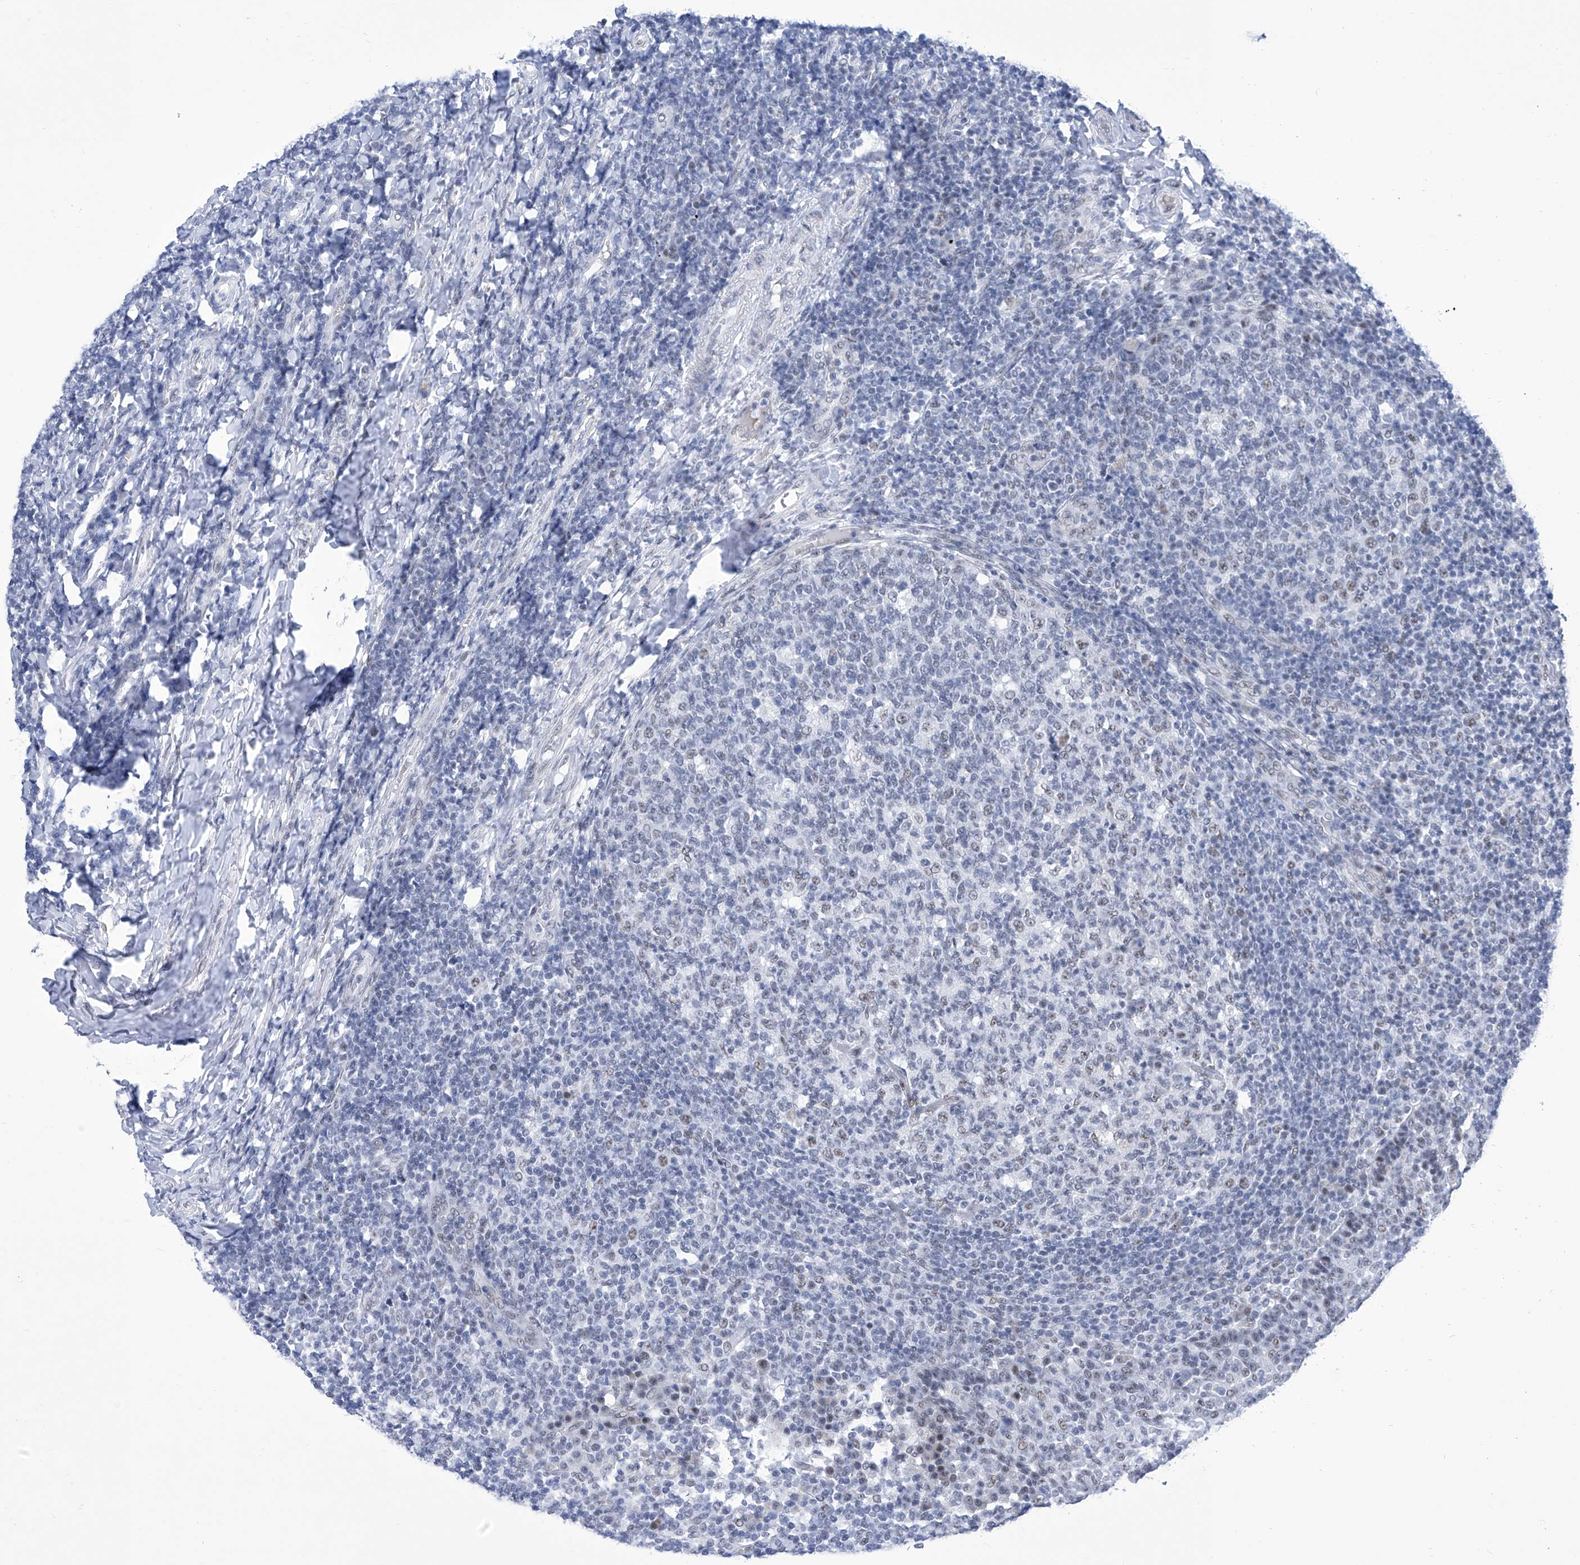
{"staining": {"intensity": "negative", "quantity": "none", "location": "none"}, "tissue": "tonsil", "cell_type": "Germinal center cells", "image_type": "normal", "snomed": [{"axis": "morphology", "description": "Normal tissue, NOS"}, {"axis": "topography", "description": "Tonsil"}], "caption": "Germinal center cells show no significant expression in unremarkable tonsil. (DAB (3,3'-diaminobenzidine) IHC, high magnification).", "gene": "SART1", "patient": {"sex": "female", "age": 19}}